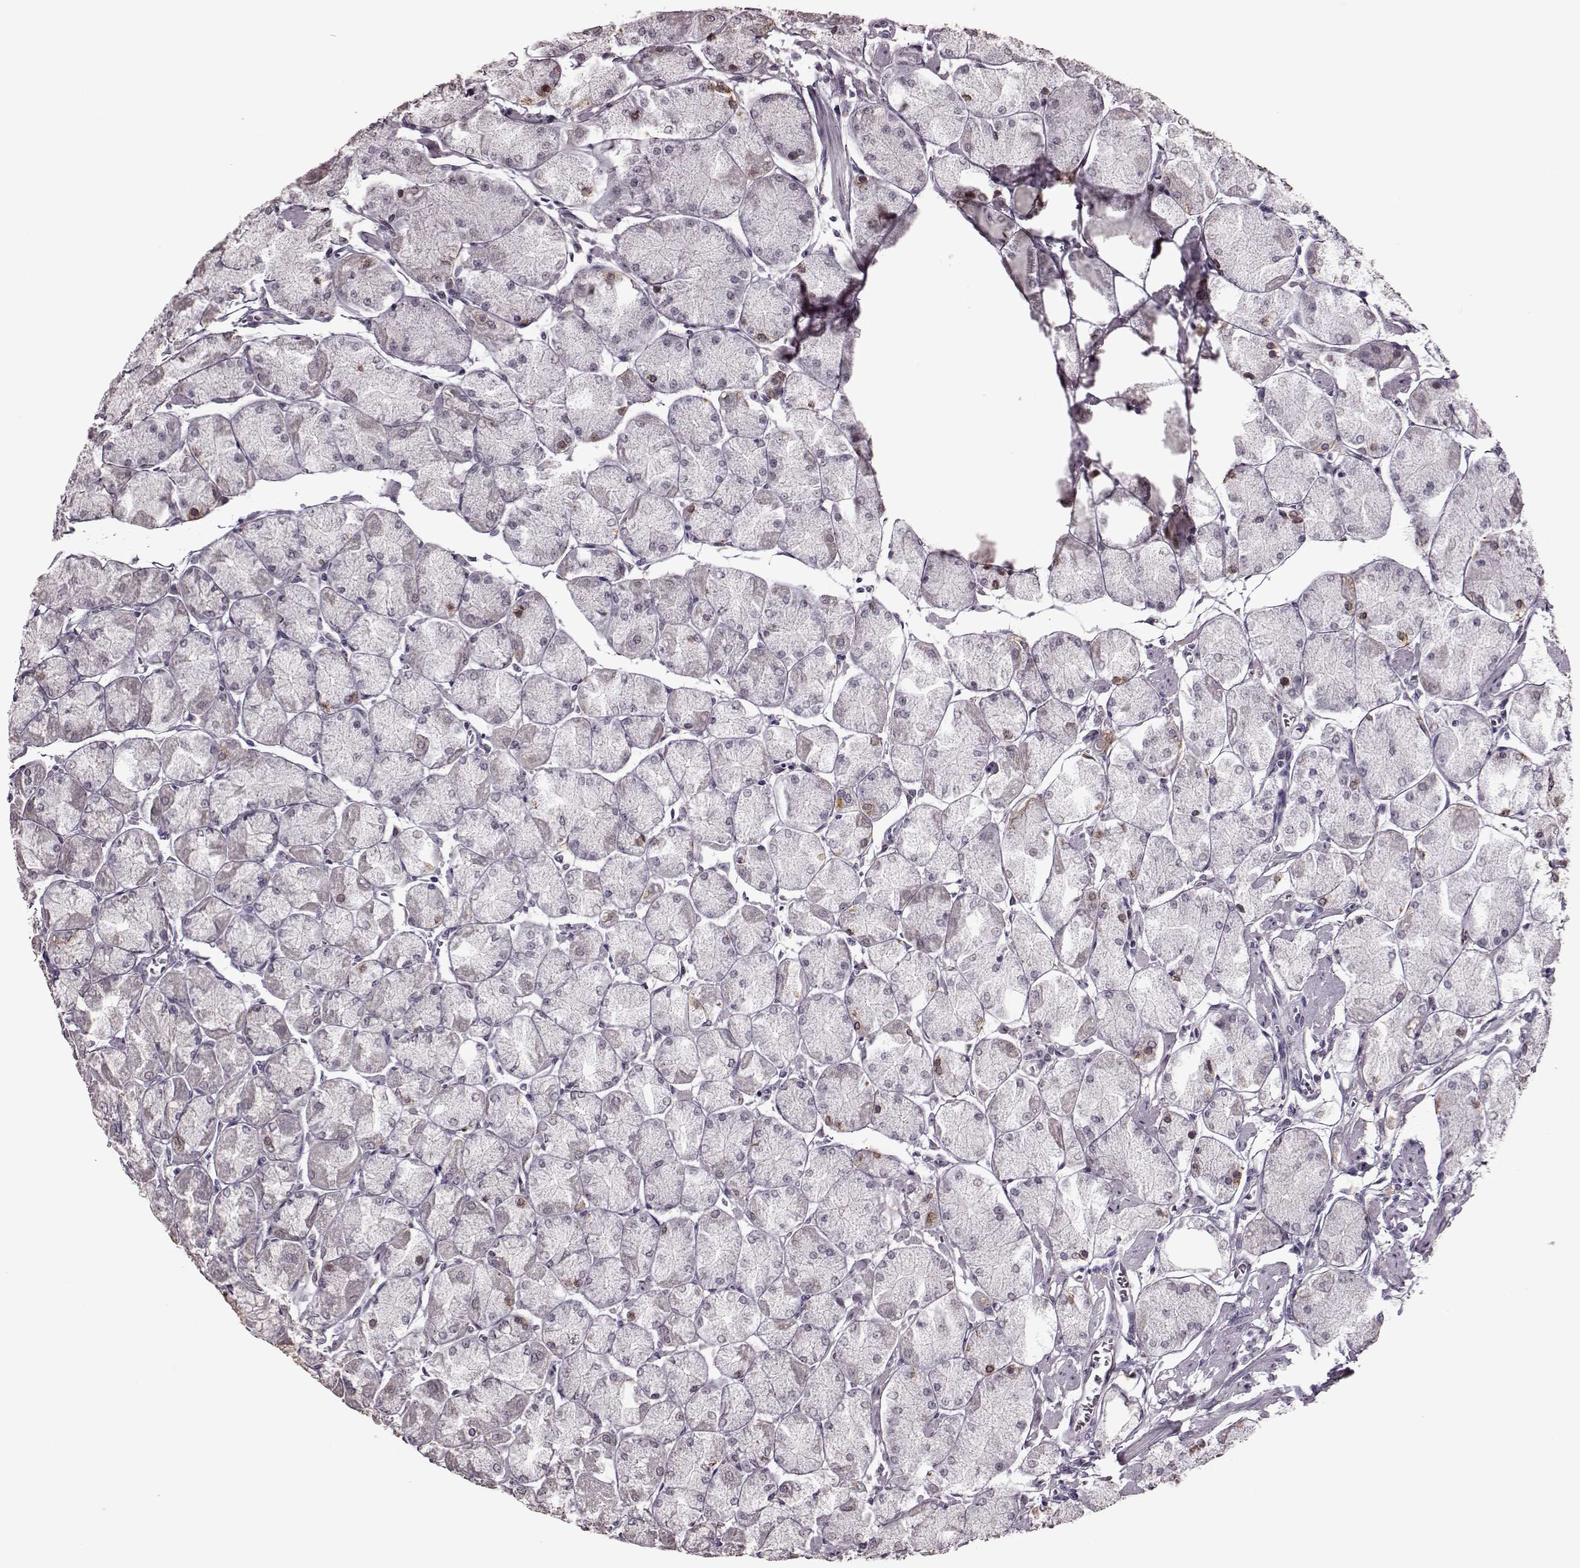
{"staining": {"intensity": "weak", "quantity": "<25%", "location": "cytoplasmic/membranous"}, "tissue": "stomach", "cell_type": "Glandular cells", "image_type": "normal", "snomed": [{"axis": "morphology", "description": "Normal tissue, NOS"}, {"axis": "topography", "description": "Stomach, upper"}], "caption": "Image shows no significant protein positivity in glandular cells of unremarkable stomach.", "gene": "STX1A", "patient": {"sex": "male", "age": 60}}